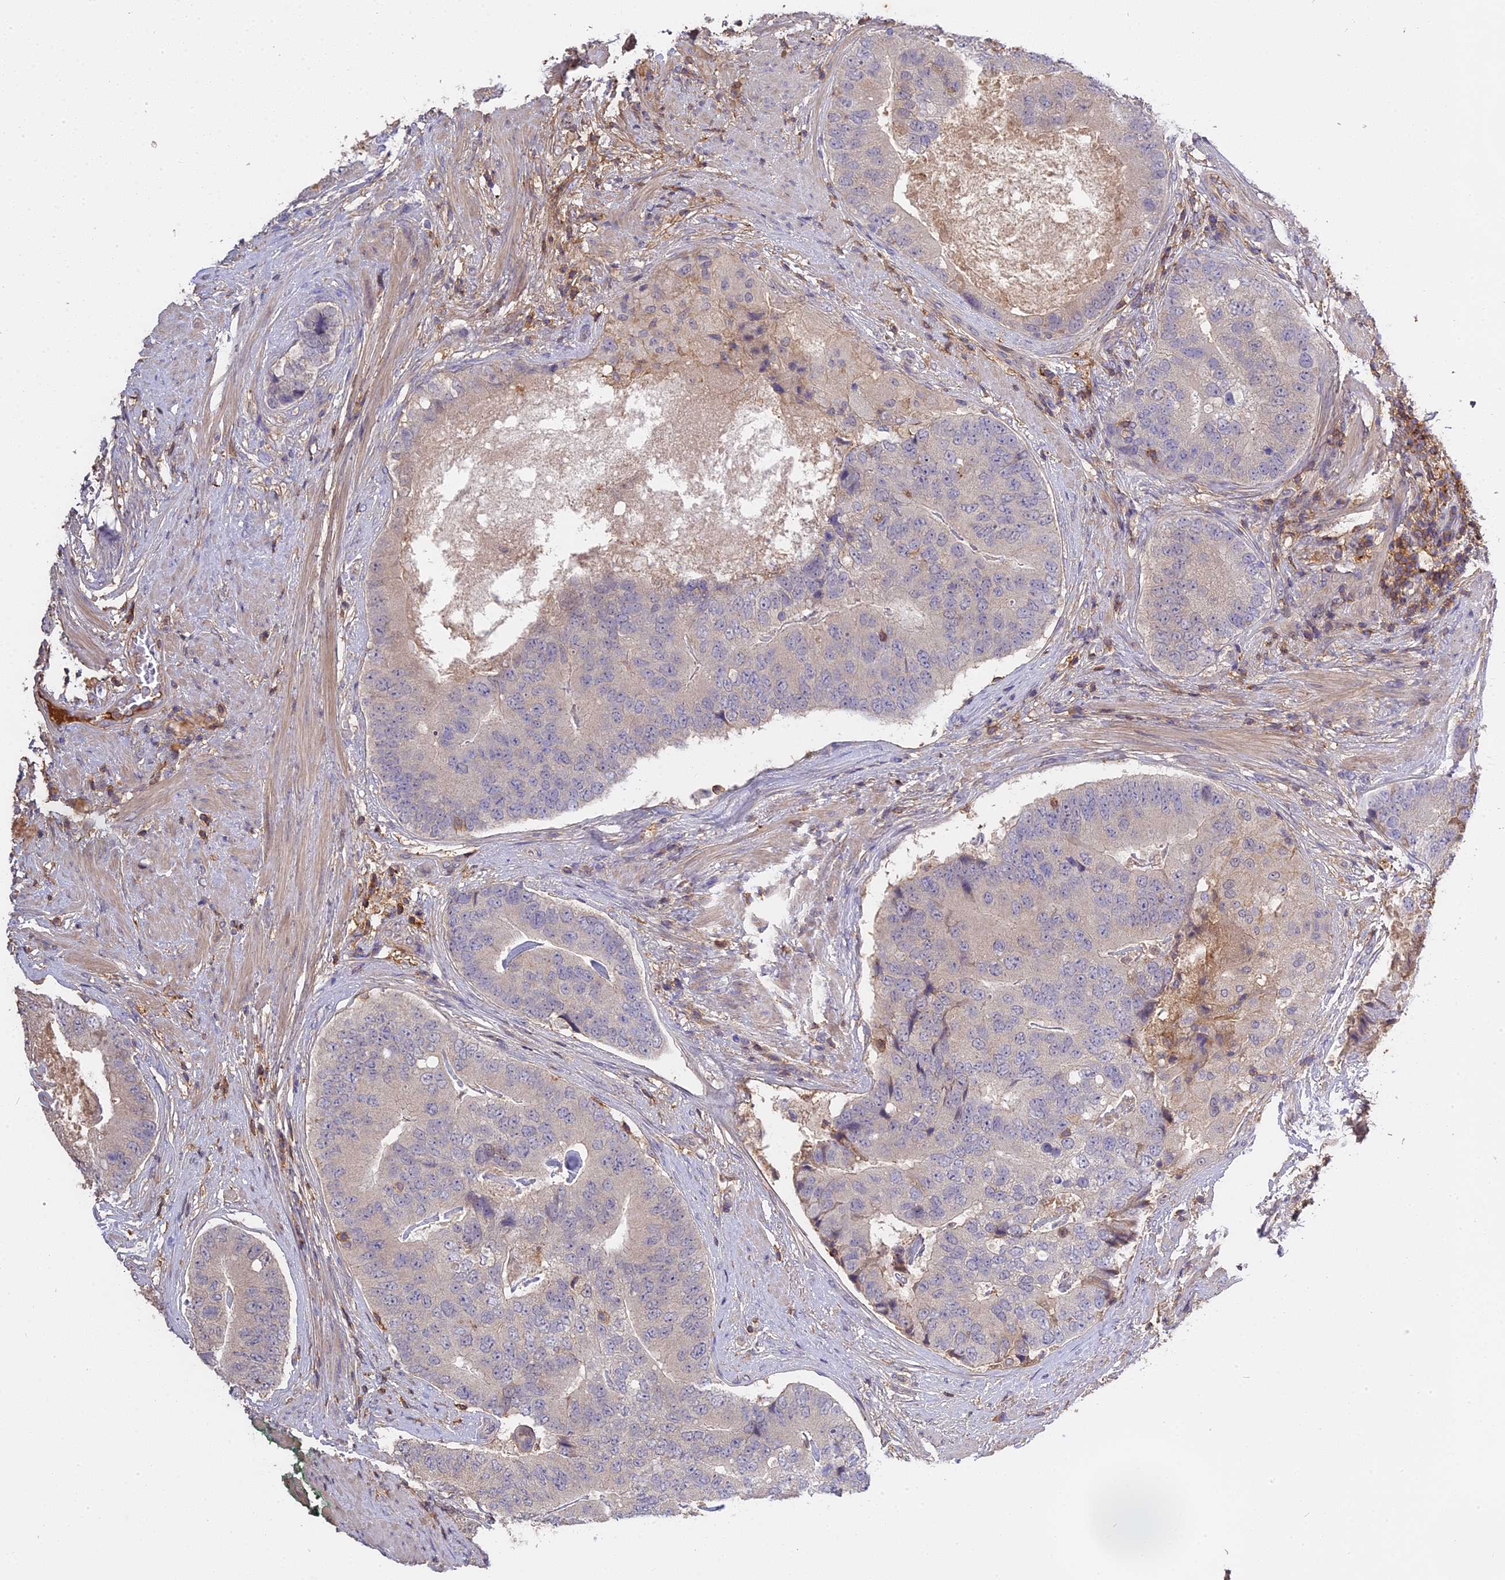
{"staining": {"intensity": "negative", "quantity": "none", "location": "none"}, "tissue": "prostate cancer", "cell_type": "Tumor cells", "image_type": "cancer", "snomed": [{"axis": "morphology", "description": "Adenocarcinoma, High grade"}, {"axis": "topography", "description": "Prostate"}], "caption": "Immunohistochemistry (IHC) image of adenocarcinoma (high-grade) (prostate) stained for a protein (brown), which displays no expression in tumor cells. The staining is performed using DAB (3,3'-diaminobenzidine) brown chromogen with nuclei counter-stained in using hematoxylin.", "gene": "CFAP119", "patient": {"sex": "male", "age": 70}}